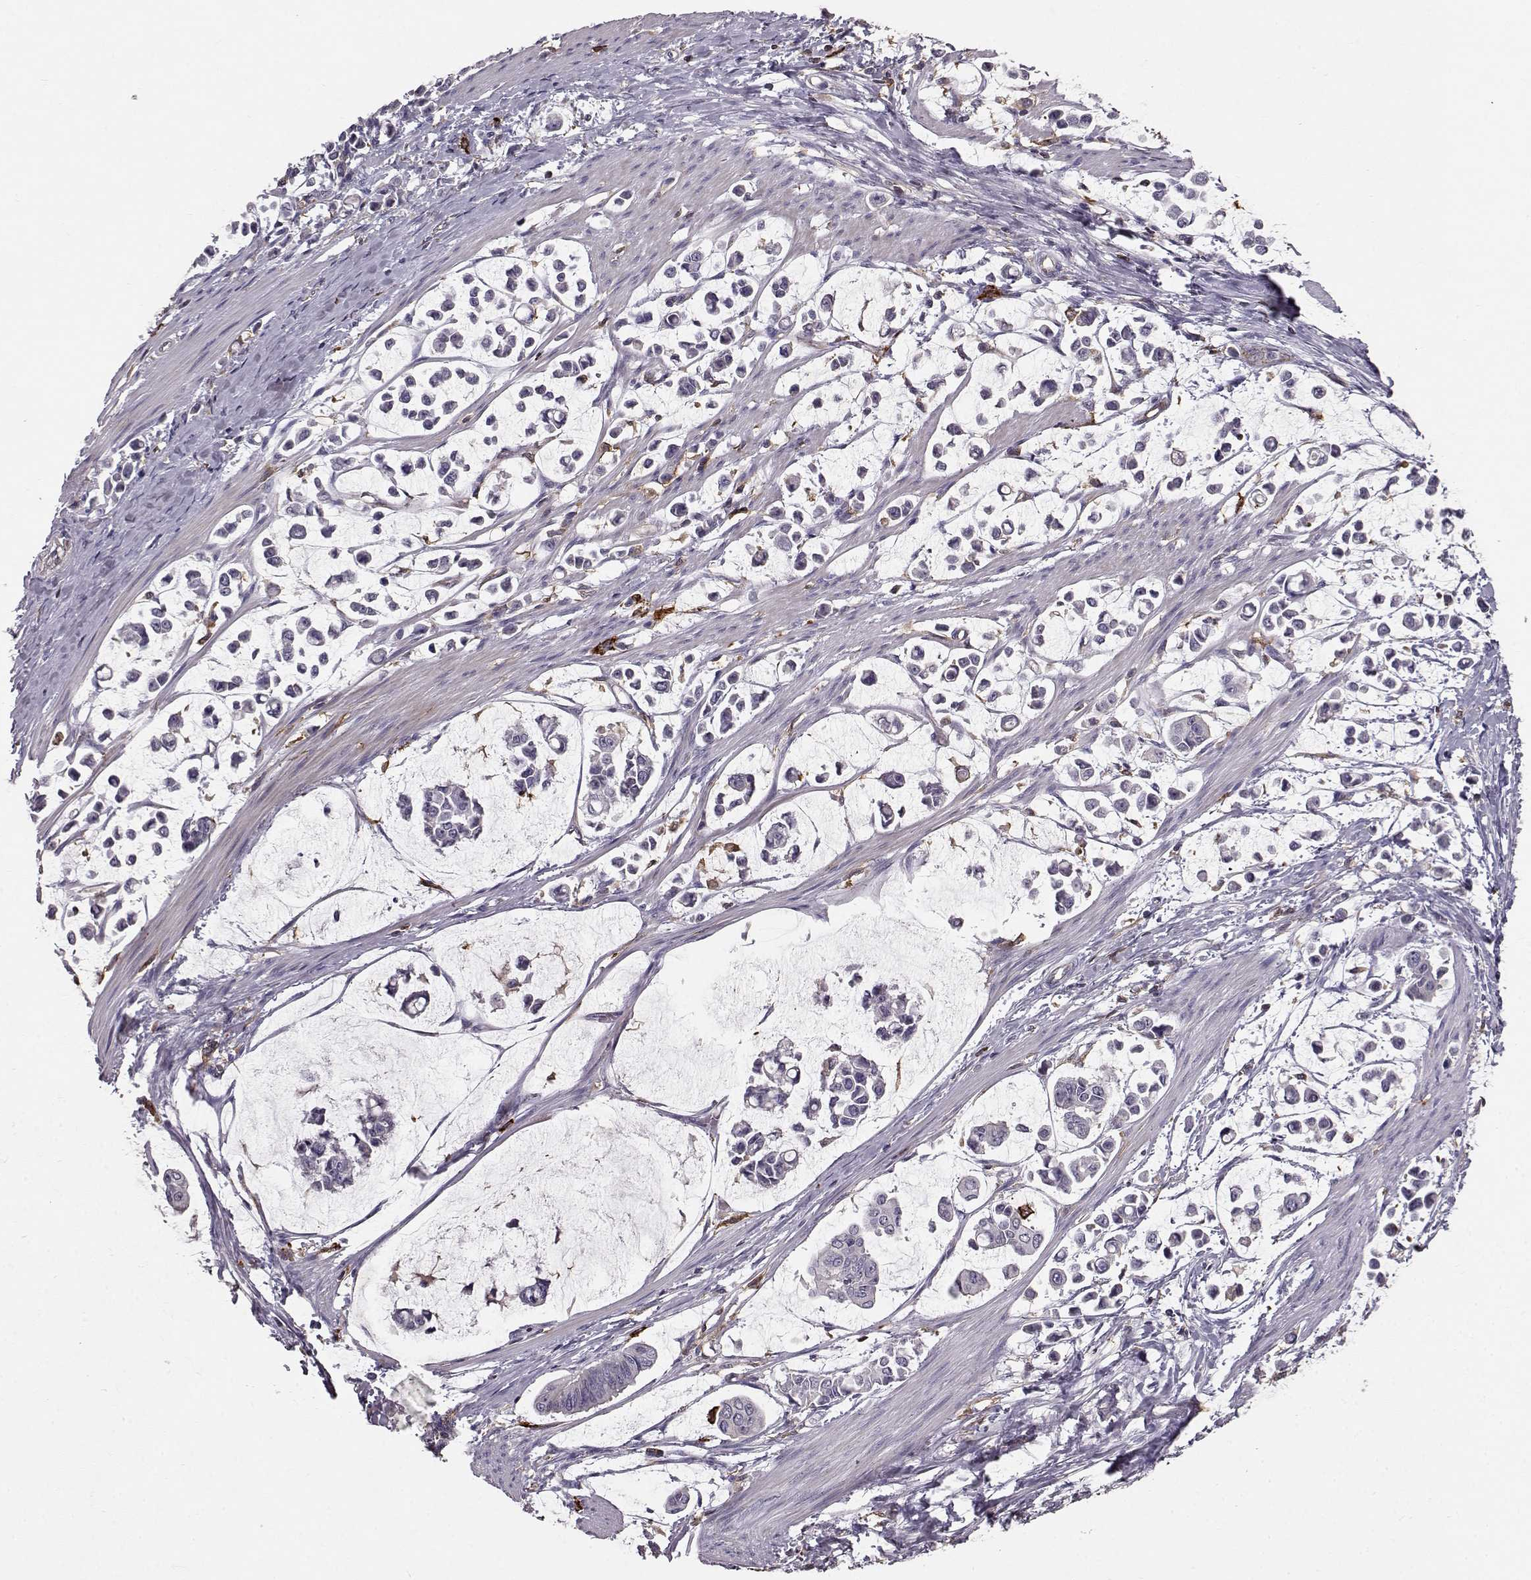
{"staining": {"intensity": "negative", "quantity": "none", "location": "none"}, "tissue": "stomach cancer", "cell_type": "Tumor cells", "image_type": "cancer", "snomed": [{"axis": "morphology", "description": "Adenocarcinoma, NOS"}, {"axis": "topography", "description": "Stomach"}], "caption": "There is no significant expression in tumor cells of stomach cancer.", "gene": "CCNF", "patient": {"sex": "male", "age": 82}}